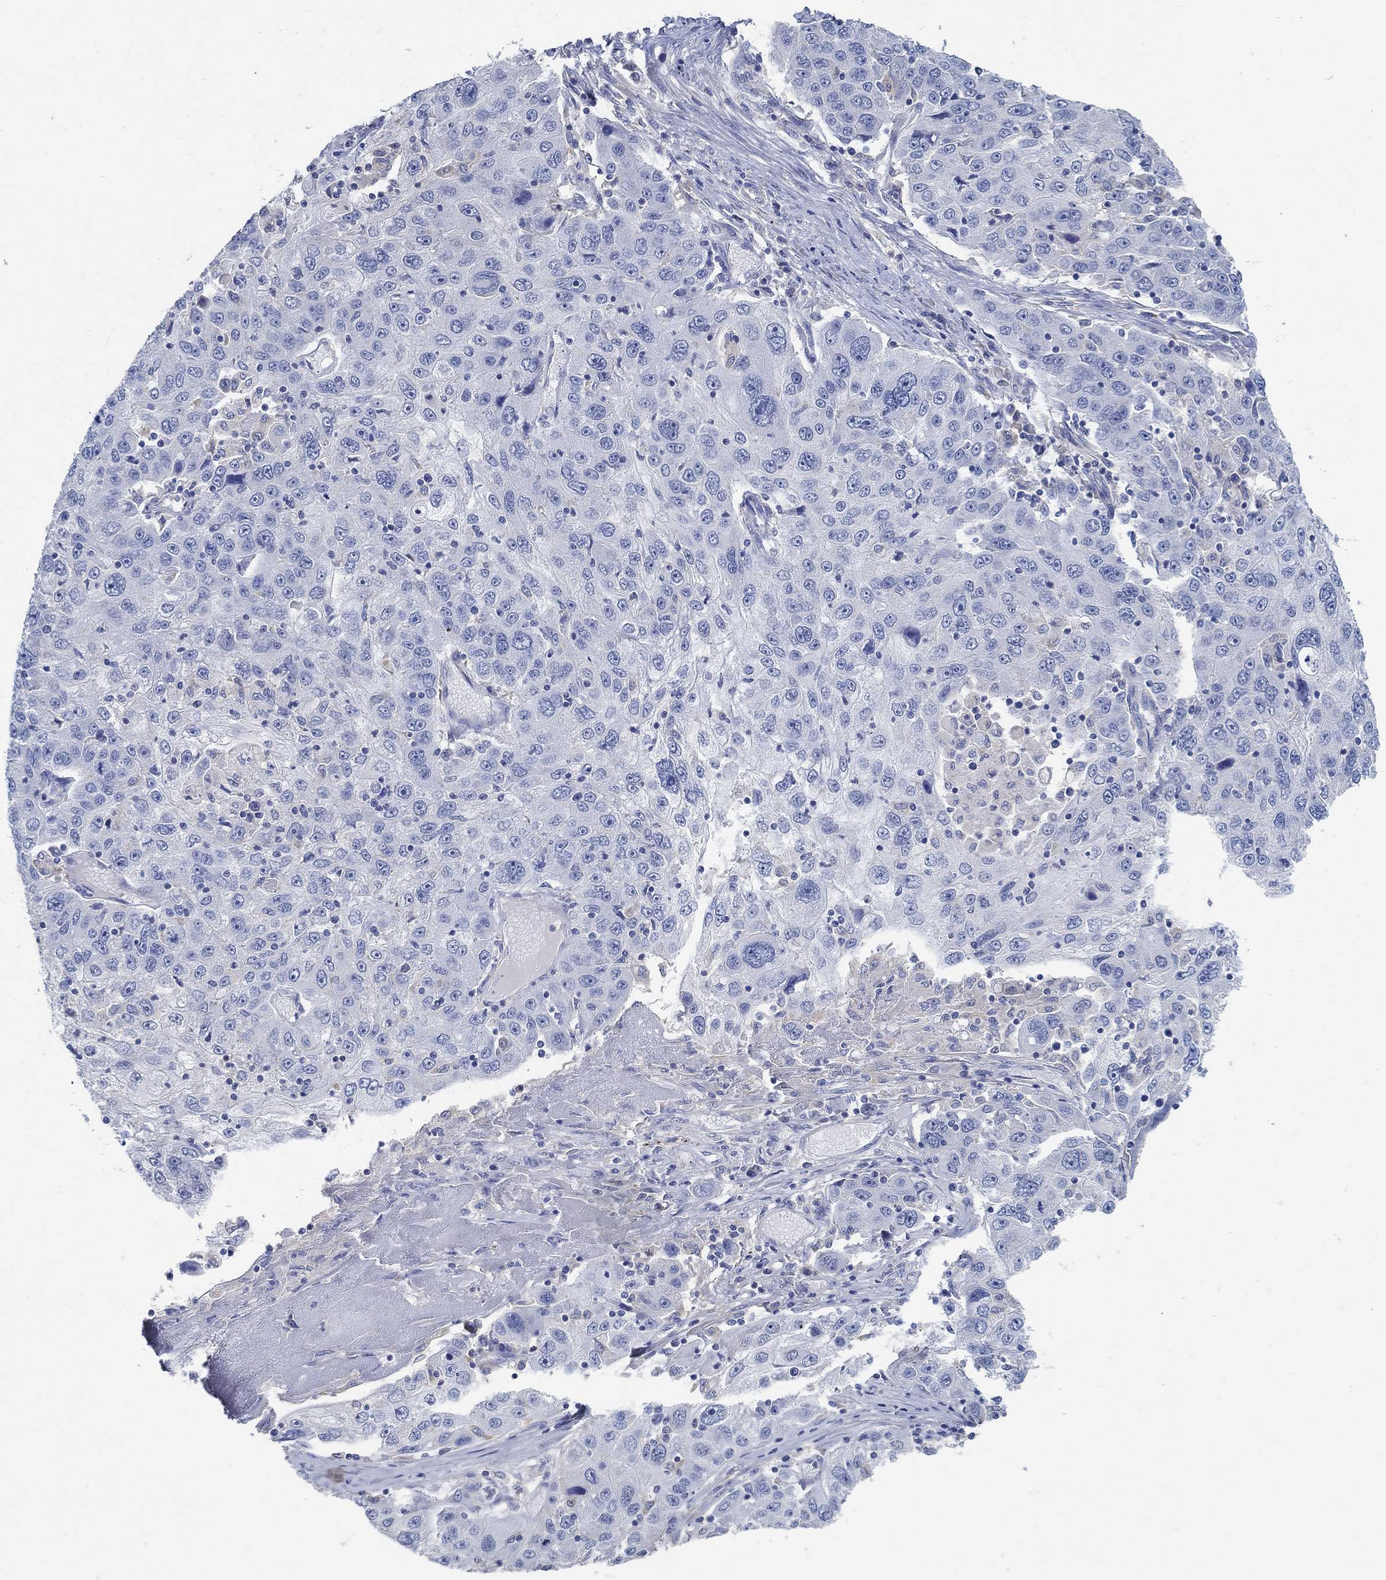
{"staining": {"intensity": "negative", "quantity": "none", "location": "none"}, "tissue": "stomach cancer", "cell_type": "Tumor cells", "image_type": "cancer", "snomed": [{"axis": "morphology", "description": "Adenocarcinoma, NOS"}, {"axis": "topography", "description": "Stomach"}], "caption": "Immunohistochemical staining of stomach cancer (adenocarcinoma) displays no significant staining in tumor cells. Brightfield microscopy of IHC stained with DAB (brown) and hematoxylin (blue), captured at high magnification.", "gene": "PCDH11X", "patient": {"sex": "male", "age": 56}}